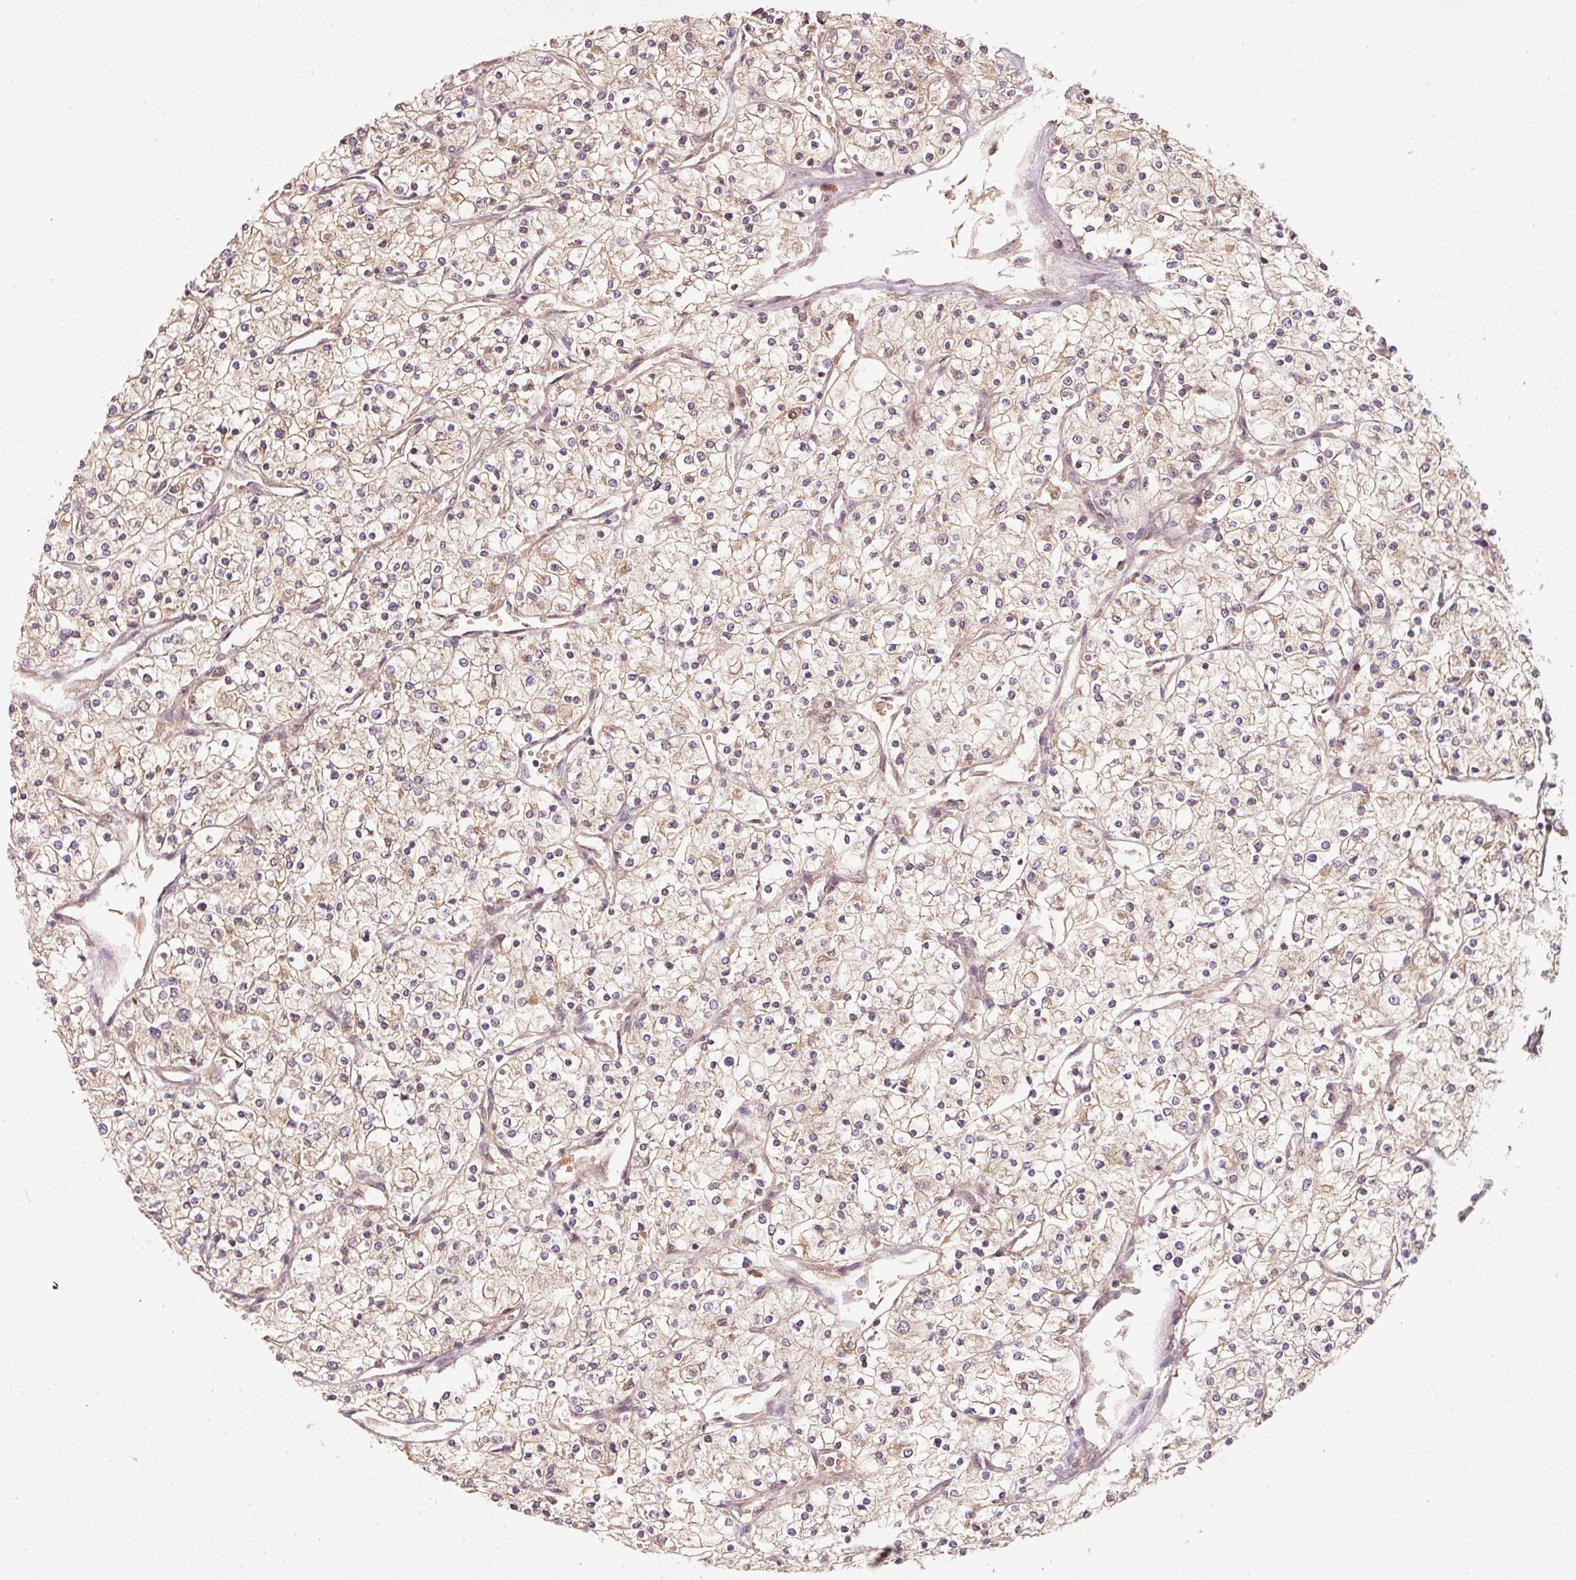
{"staining": {"intensity": "weak", "quantity": ">75%", "location": "cytoplasmic/membranous"}, "tissue": "renal cancer", "cell_type": "Tumor cells", "image_type": "cancer", "snomed": [{"axis": "morphology", "description": "Adenocarcinoma, NOS"}, {"axis": "topography", "description": "Kidney"}], "caption": "Protein expression by IHC exhibits weak cytoplasmic/membranous positivity in approximately >75% of tumor cells in renal cancer.", "gene": "RRAS2", "patient": {"sex": "male", "age": 80}}